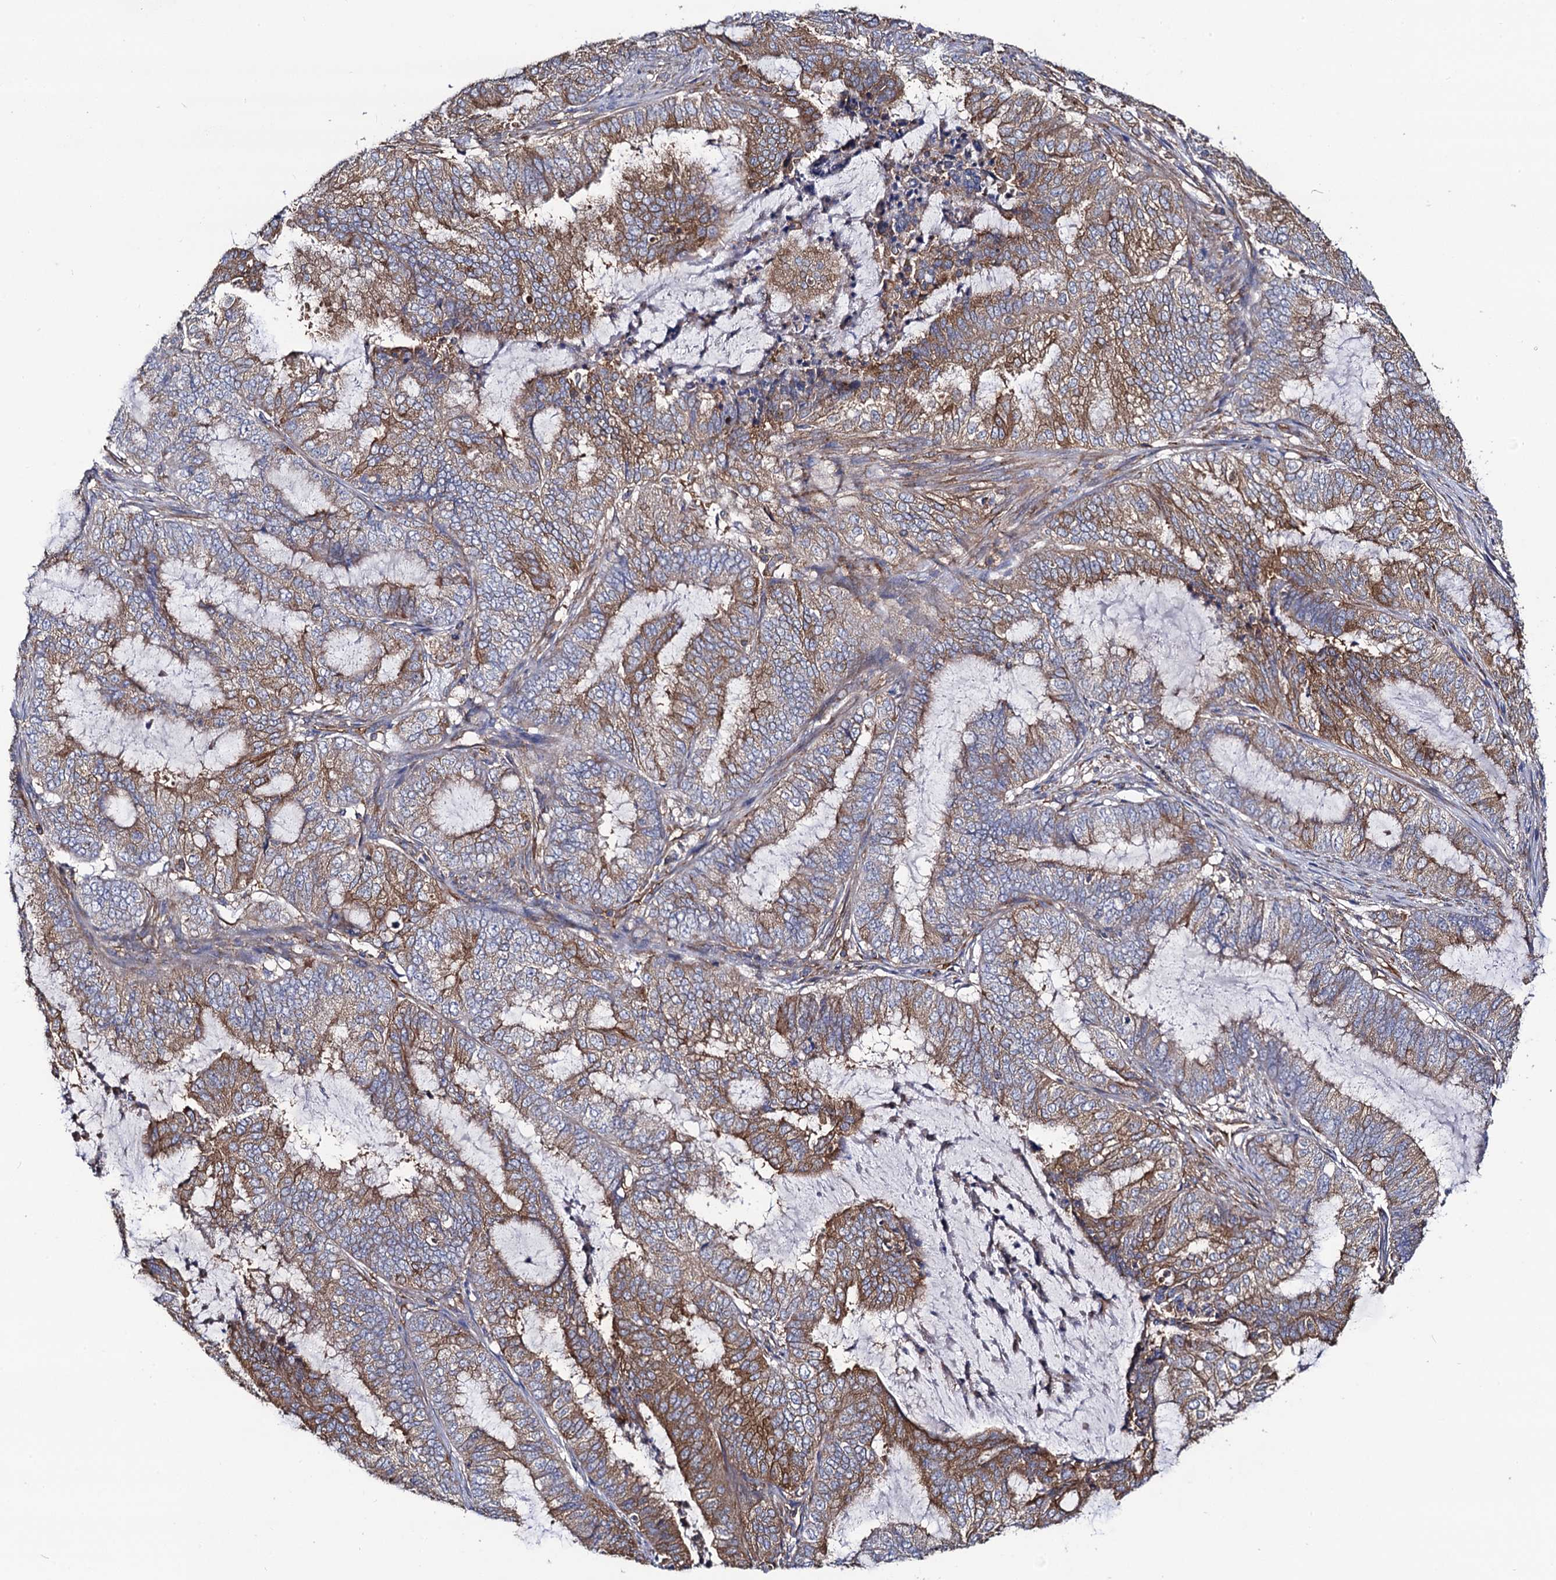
{"staining": {"intensity": "moderate", "quantity": "25%-75%", "location": "cytoplasmic/membranous"}, "tissue": "endometrial cancer", "cell_type": "Tumor cells", "image_type": "cancer", "snomed": [{"axis": "morphology", "description": "Adenocarcinoma, NOS"}, {"axis": "topography", "description": "Endometrium"}], "caption": "Protein staining shows moderate cytoplasmic/membranous staining in approximately 25%-75% of tumor cells in endometrial cancer (adenocarcinoma).", "gene": "DYDC1", "patient": {"sex": "female", "age": 51}}